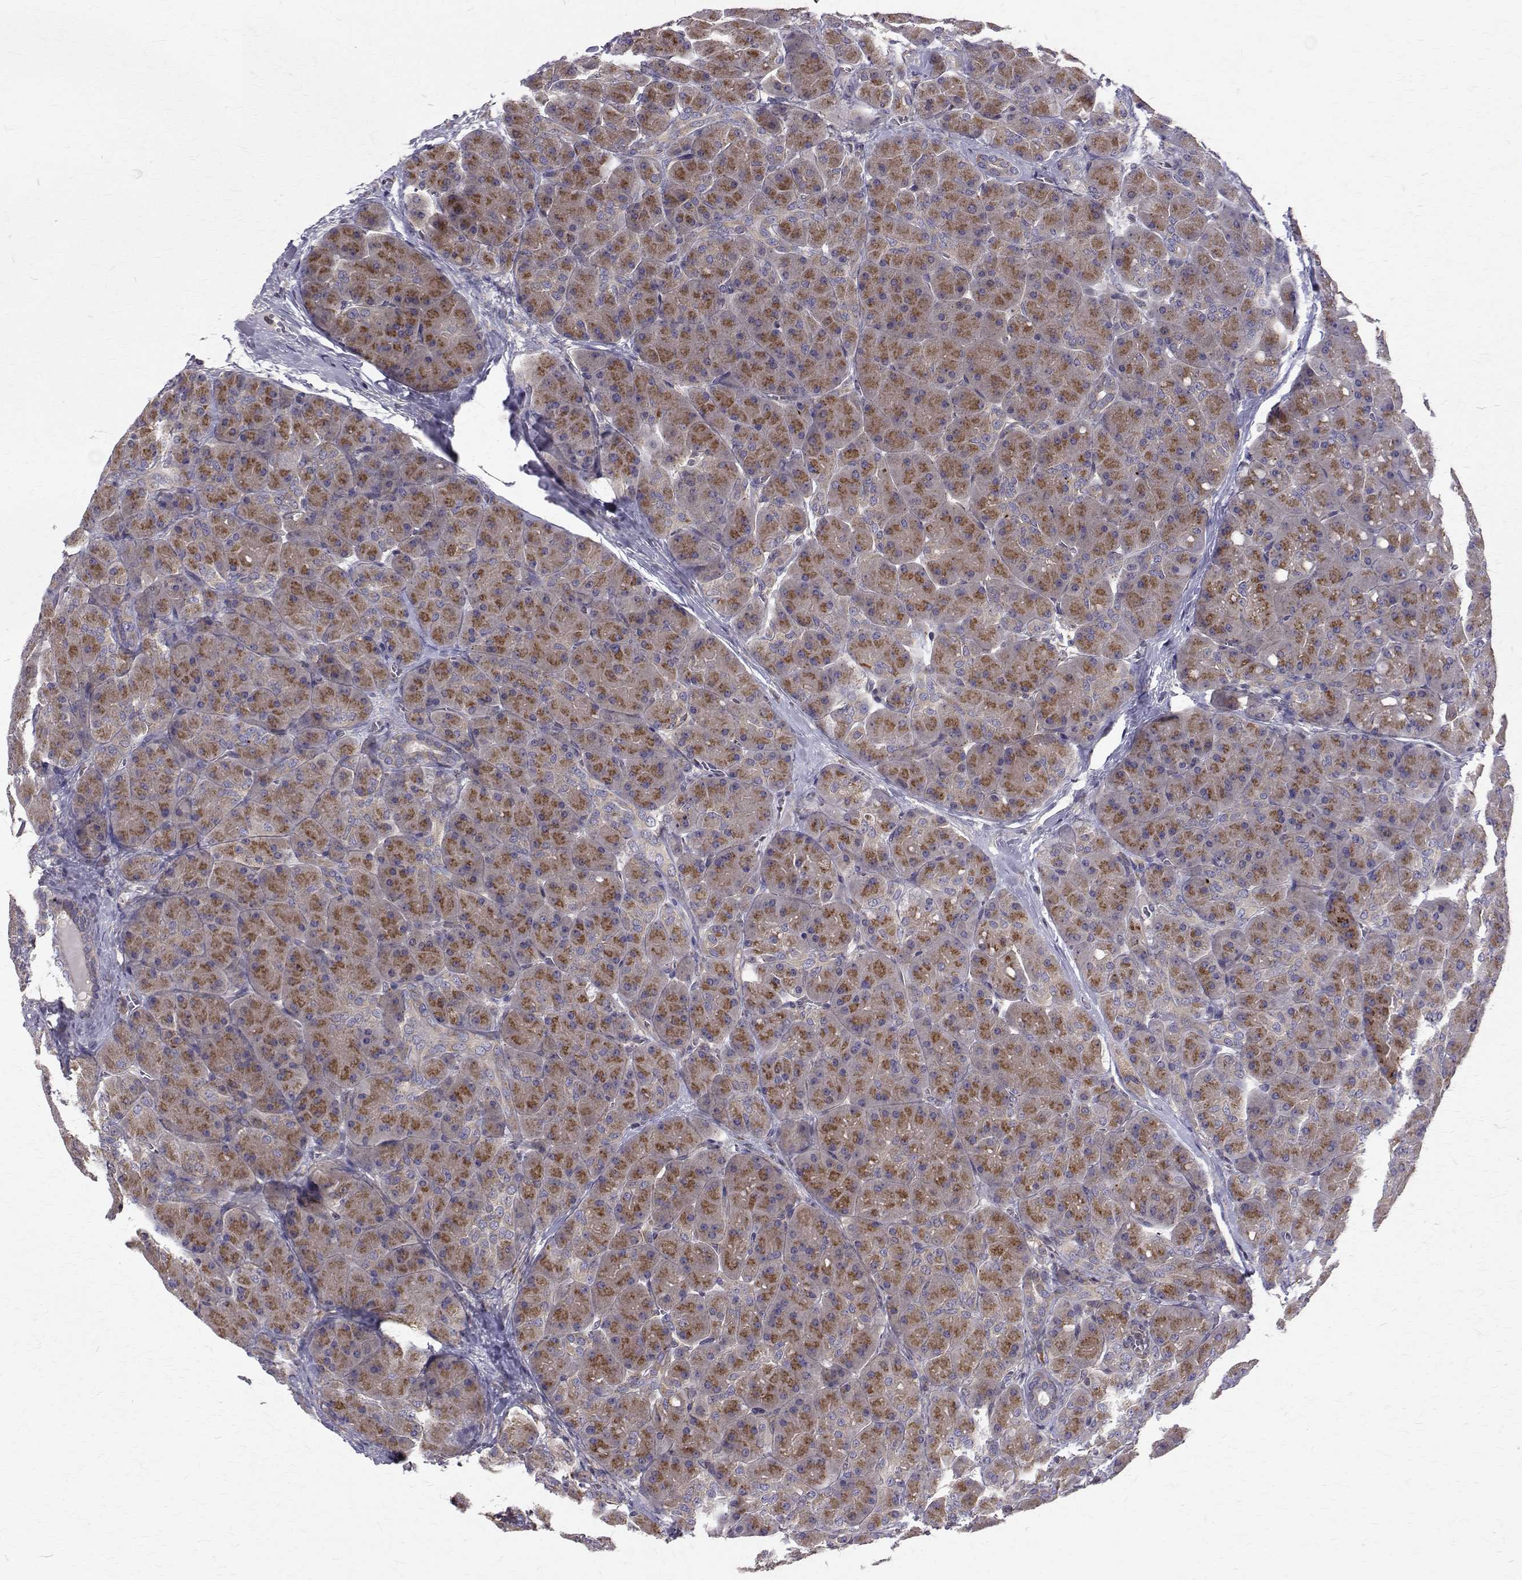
{"staining": {"intensity": "moderate", "quantity": "25%-75%", "location": "cytoplasmic/membranous"}, "tissue": "pancreas", "cell_type": "Exocrine glandular cells", "image_type": "normal", "snomed": [{"axis": "morphology", "description": "Normal tissue, NOS"}, {"axis": "topography", "description": "Pancreas"}], "caption": "High-power microscopy captured an immunohistochemistry image of normal pancreas, revealing moderate cytoplasmic/membranous staining in about 25%-75% of exocrine glandular cells. Nuclei are stained in blue.", "gene": "ARFGAP1", "patient": {"sex": "male", "age": 55}}